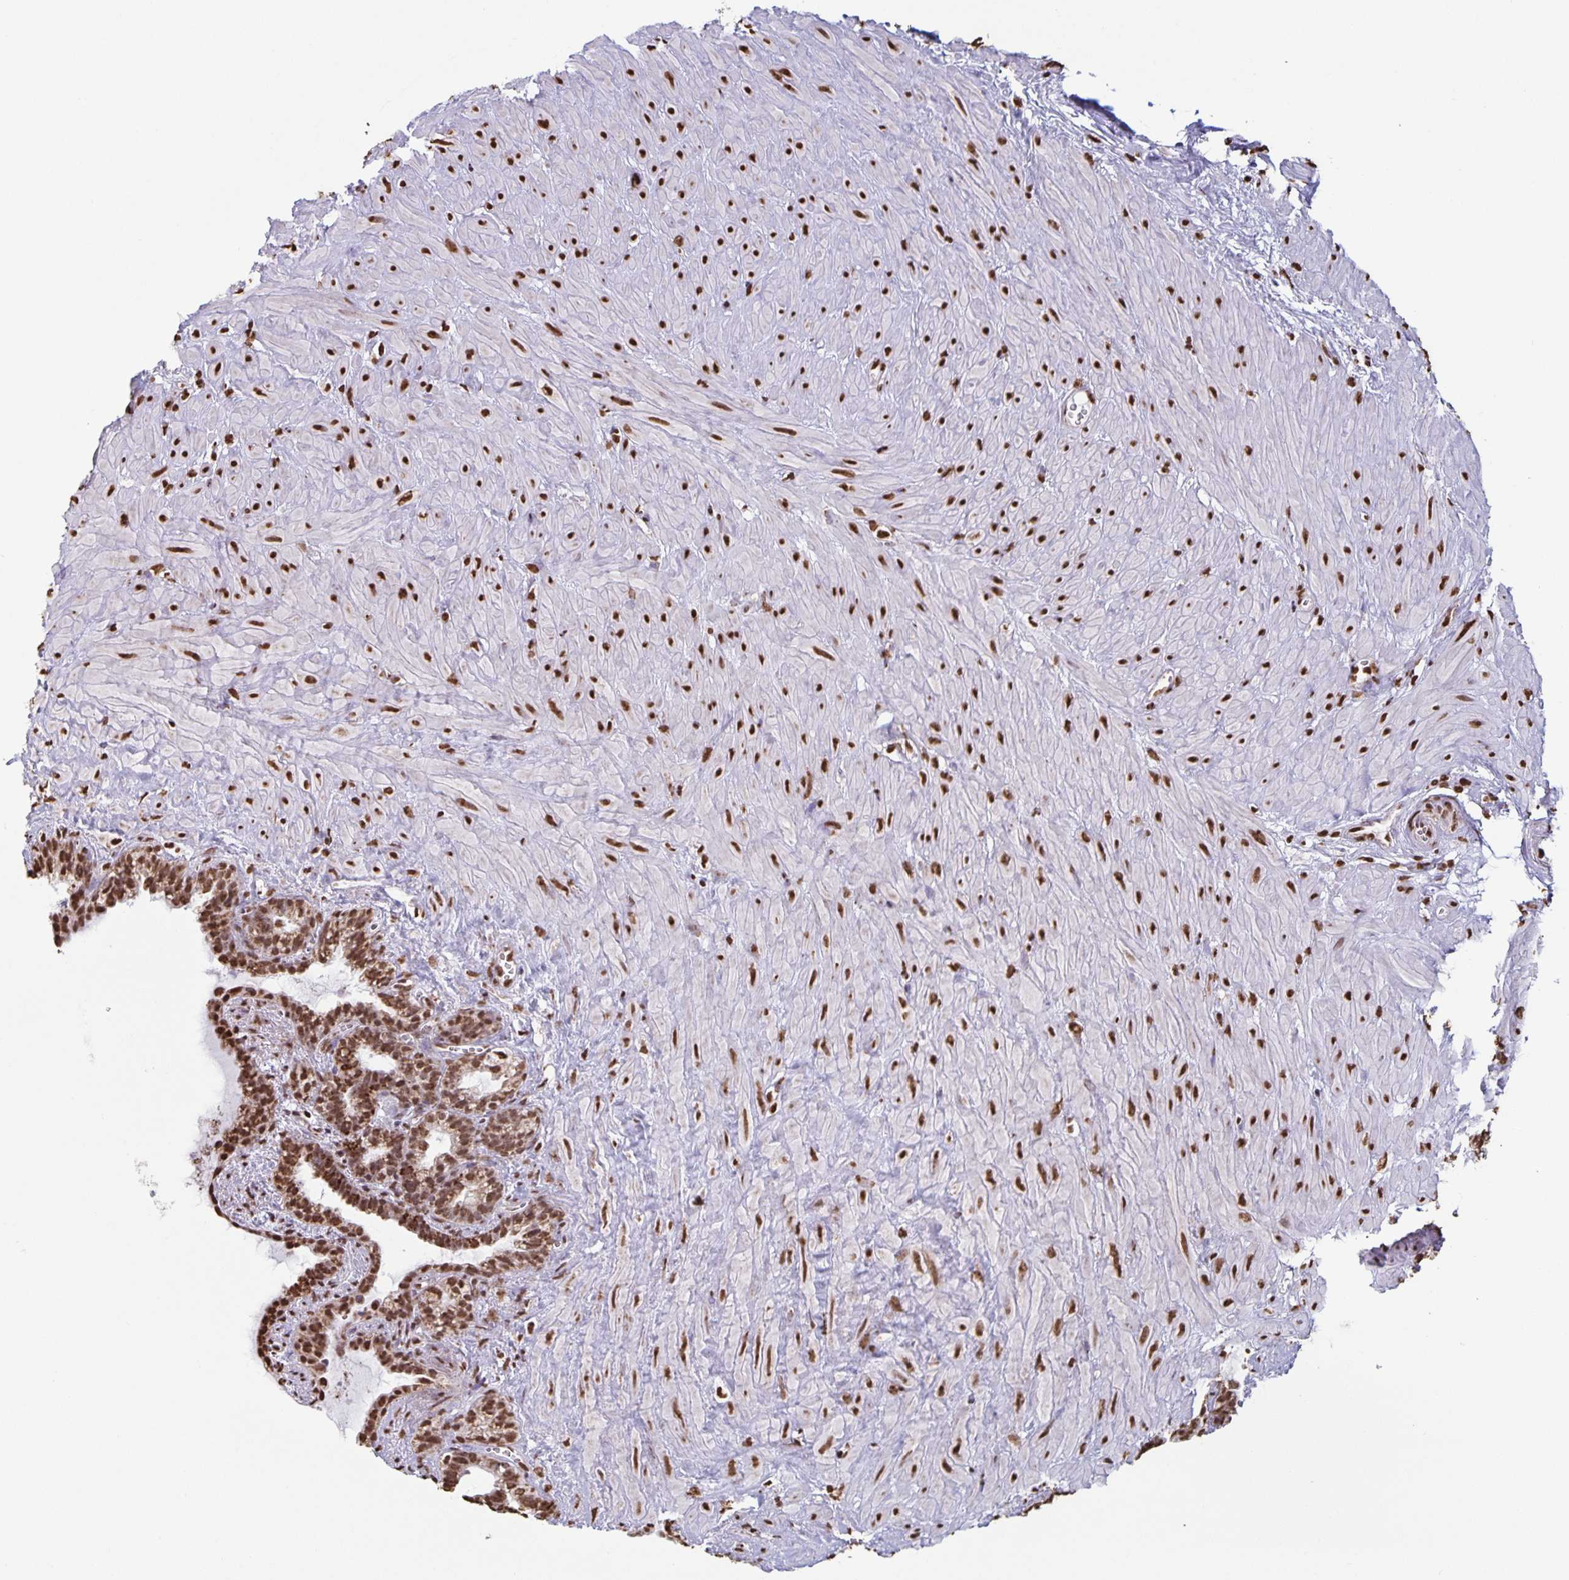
{"staining": {"intensity": "strong", "quantity": ">75%", "location": "nuclear"}, "tissue": "seminal vesicle", "cell_type": "Glandular cells", "image_type": "normal", "snomed": [{"axis": "morphology", "description": "Normal tissue, NOS"}, {"axis": "topography", "description": "Seminal veicle"}], "caption": "Seminal vesicle stained with immunohistochemistry exhibits strong nuclear positivity in approximately >75% of glandular cells. Using DAB (3,3'-diaminobenzidine) (brown) and hematoxylin (blue) stains, captured at high magnification using brightfield microscopy.", "gene": "DUT", "patient": {"sex": "male", "age": 76}}